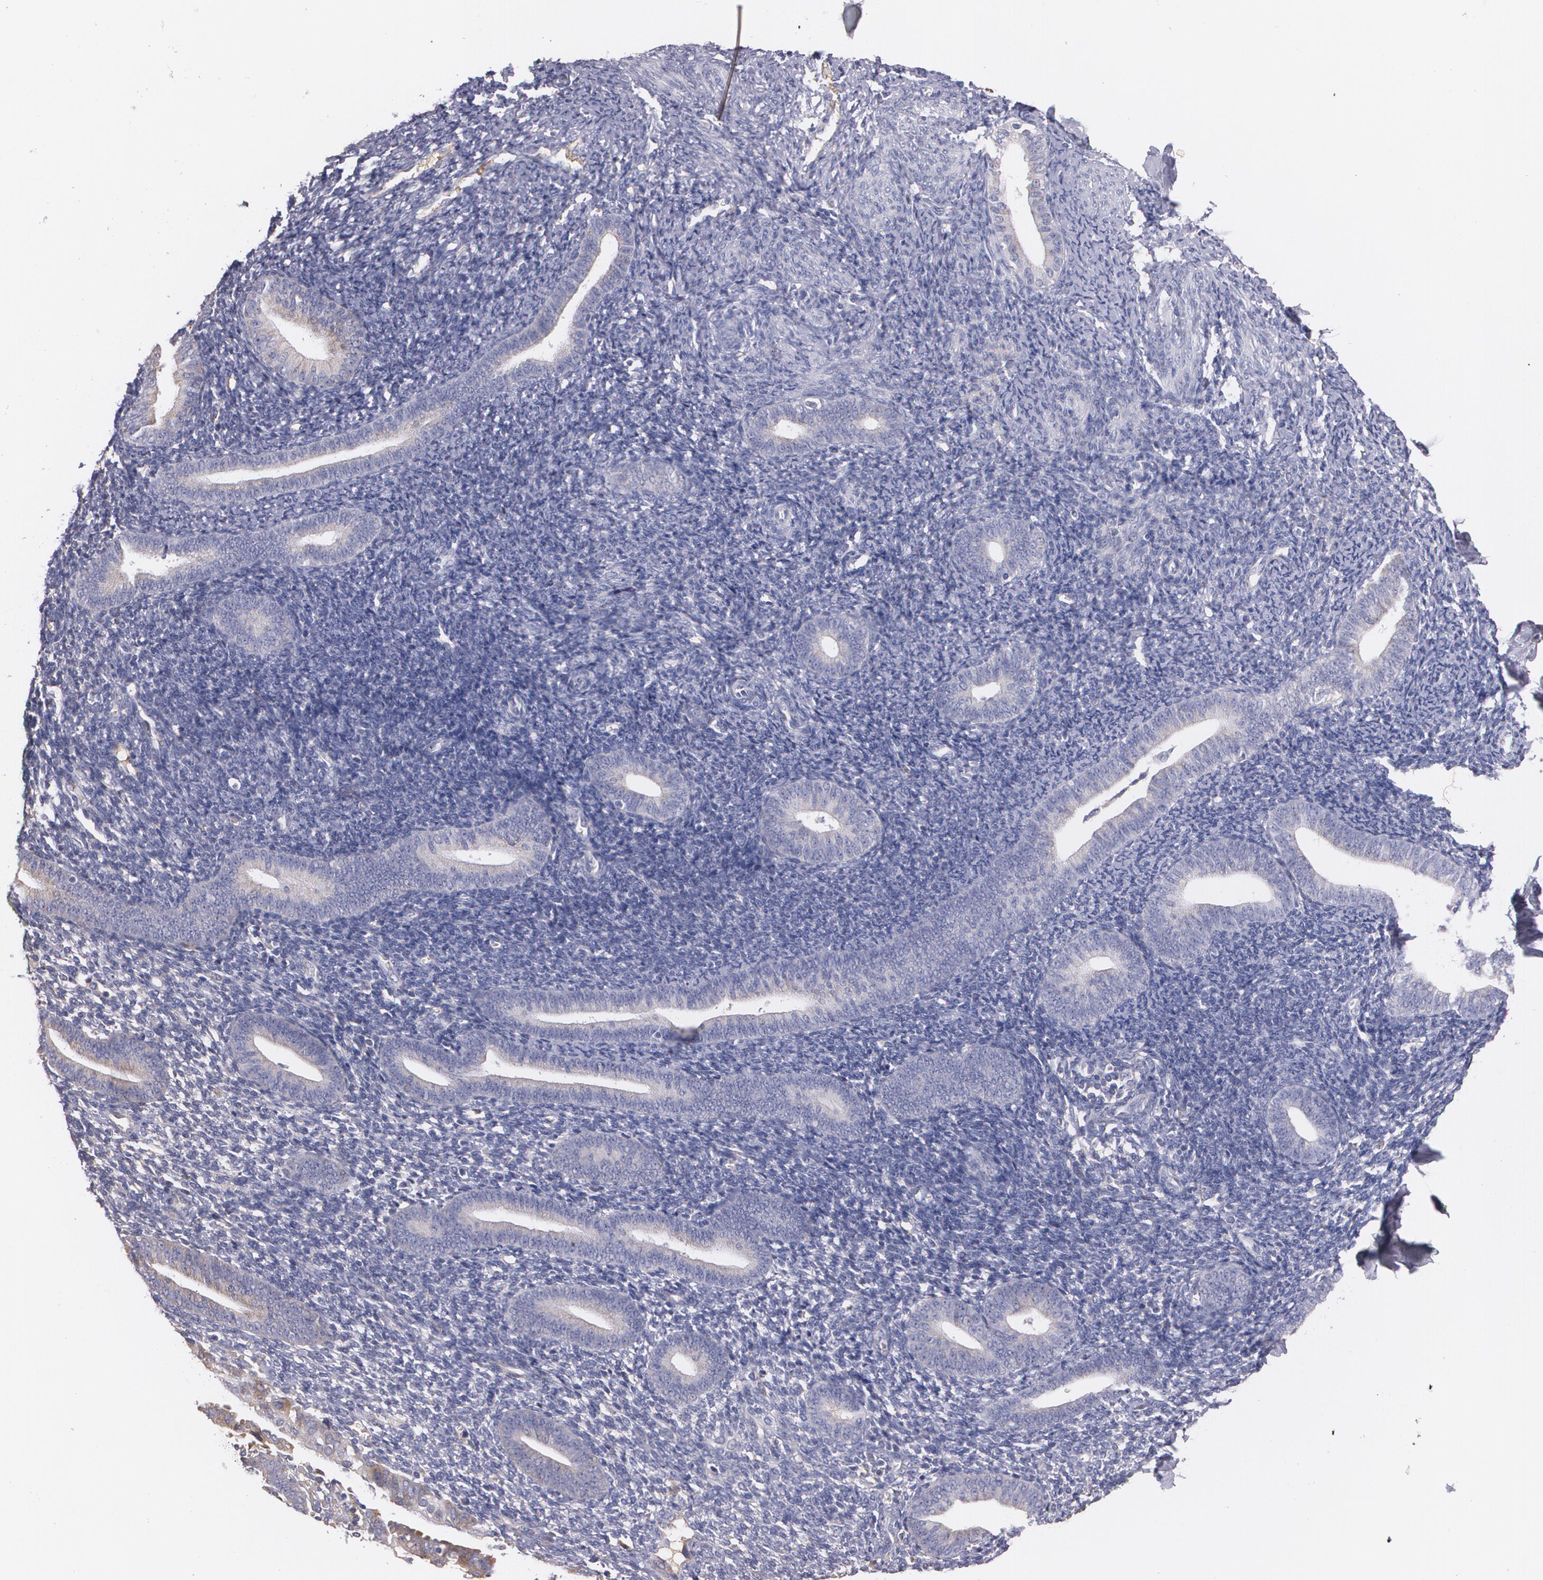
{"staining": {"intensity": "negative", "quantity": "none", "location": "none"}, "tissue": "endometrium", "cell_type": "Cells in endometrial stroma", "image_type": "normal", "snomed": [{"axis": "morphology", "description": "Normal tissue, NOS"}, {"axis": "topography", "description": "Smooth muscle"}, {"axis": "topography", "description": "Endometrium"}], "caption": "Endometrium stained for a protein using immunohistochemistry displays no positivity cells in endometrial stroma.", "gene": "AMBP", "patient": {"sex": "female", "age": 57}}